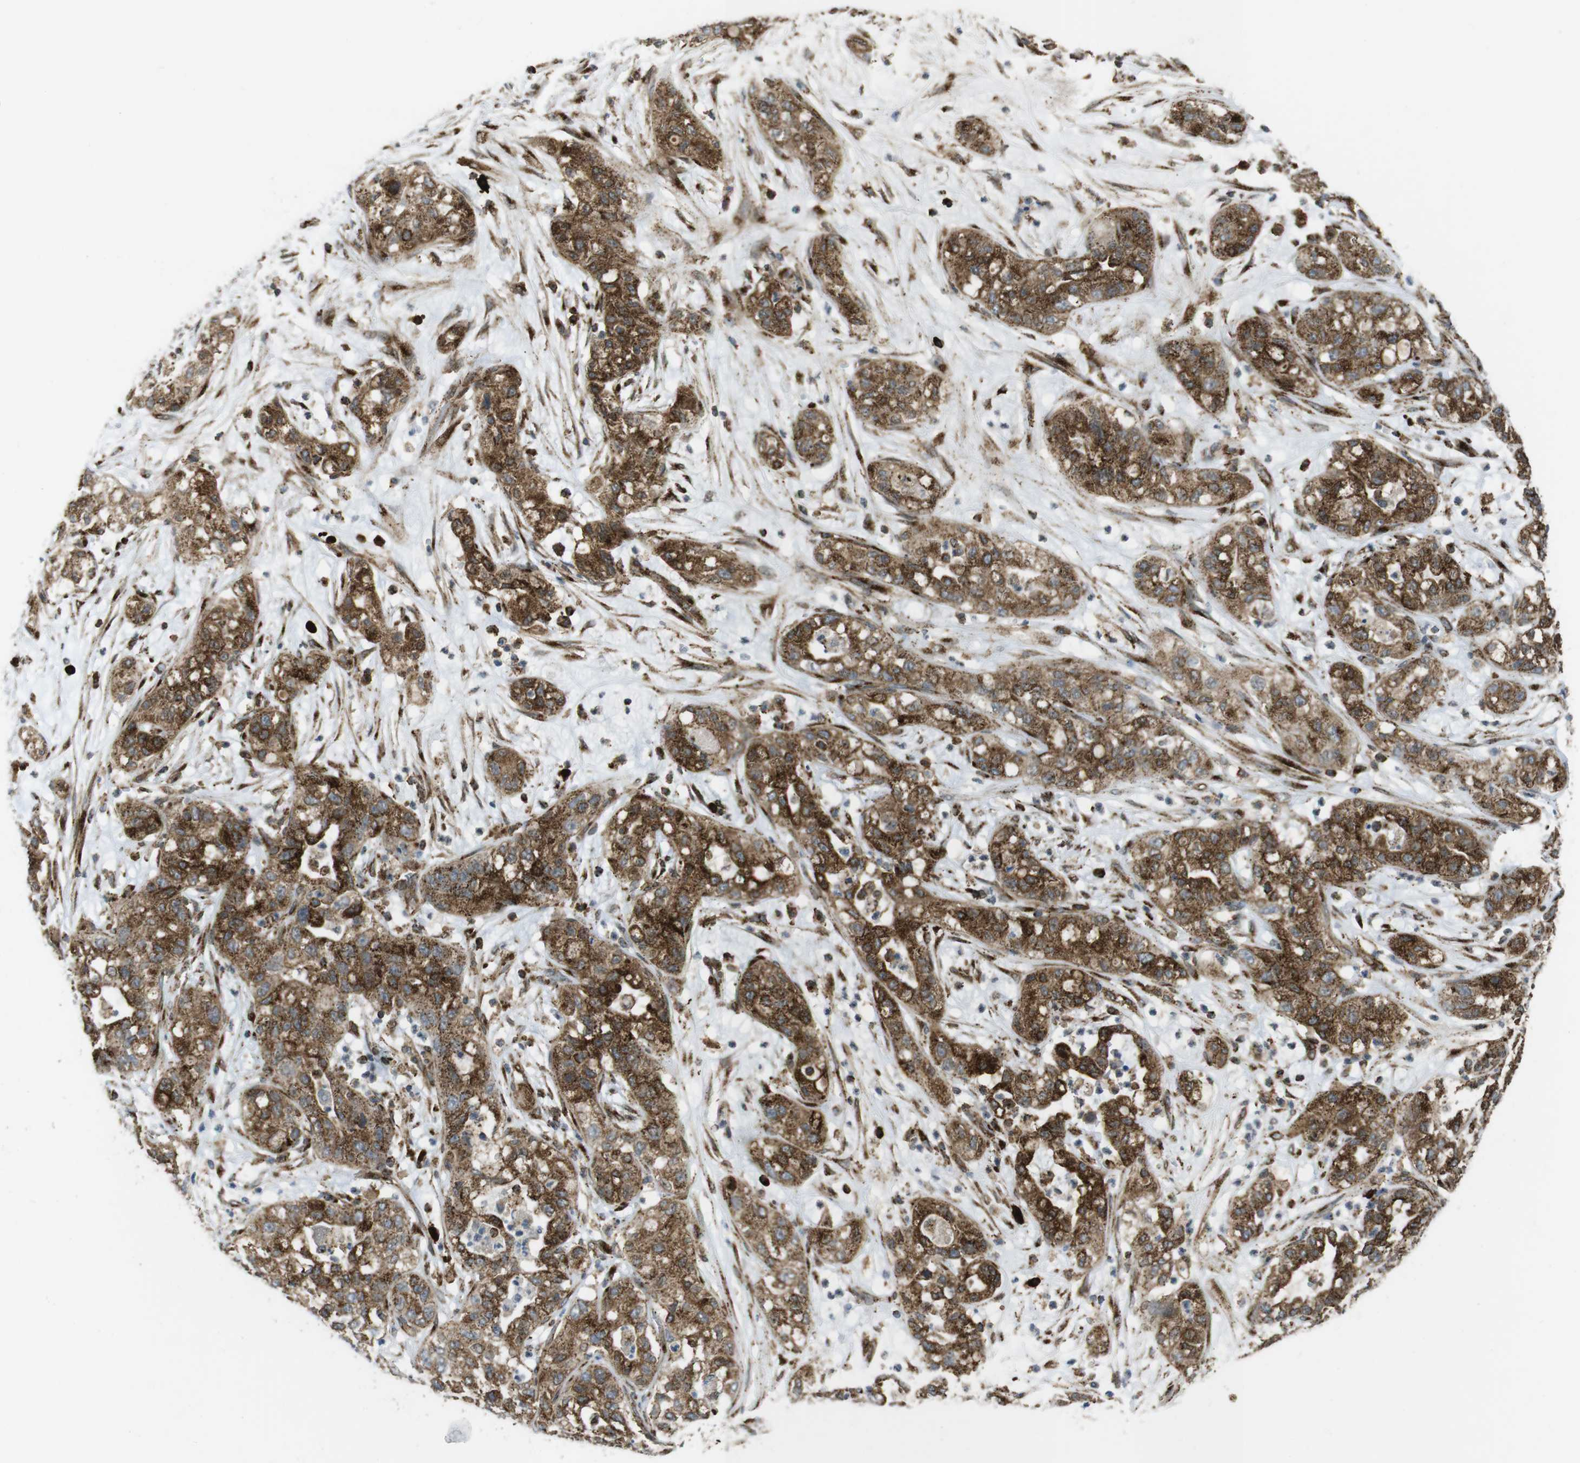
{"staining": {"intensity": "strong", "quantity": ">75%", "location": "cytoplasmic/membranous"}, "tissue": "pancreatic cancer", "cell_type": "Tumor cells", "image_type": "cancer", "snomed": [{"axis": "morphology", "description": "Adenocarcinoma, NOS"}, {"axis": "topography", "description": "Pancreas"}], "caption": "Human pancreatic adenocarcinoma stained with a brown dye shows strong cytoplasmic/membranous positive positivity in about >75% of tumor cells.", "gene": "ZFPL1", "patient": {"sex": "female", "age": 78}}